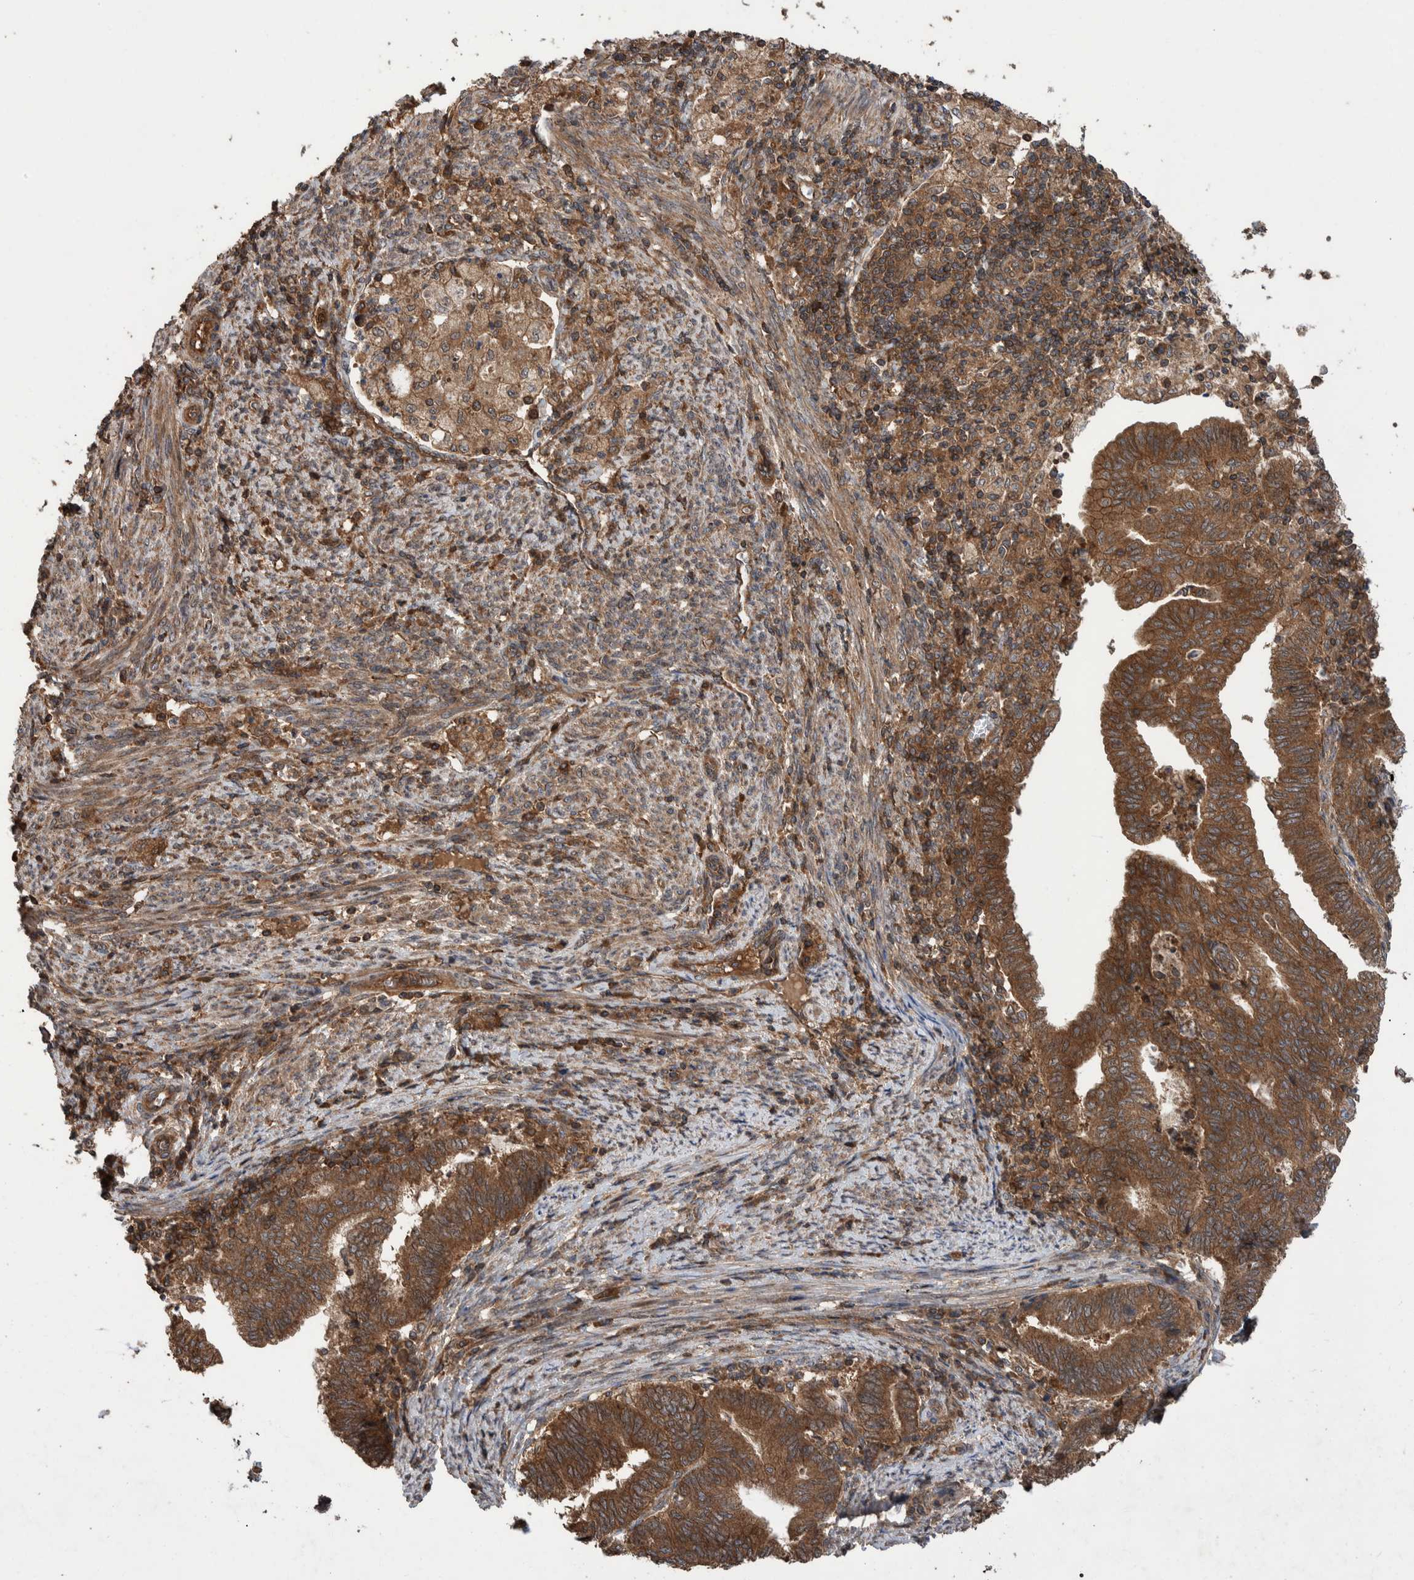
{"staining": {"intensity": "moderate", "quantity": ">75%", "location": "cytoplasmic/membranous"}, "tissue": "endometrial cancer", "cell_type": "Tumor cells", "image_type": "cancer", "snomed": [{"axis": "morphology", "description": "Polyp, NOS"}, {"axis": "morphology", "description": "Adenocarcinoma, NOS"}, {"axis": "morphology", "description": "Adenoma, NOS"}, {"axis": "topography", "description": "Endometrium"}], "caption": "This histopathology image demonstrates endometrial cancer stained with immunohistochemistry to label a protein in brown. The cytoplasmic/membranous of tumor cells show moderate positivity for the protein. Nuclei are counter-stained blue.", "gene": "VBP1", "patient": {"sex": "female", "age": 79}}